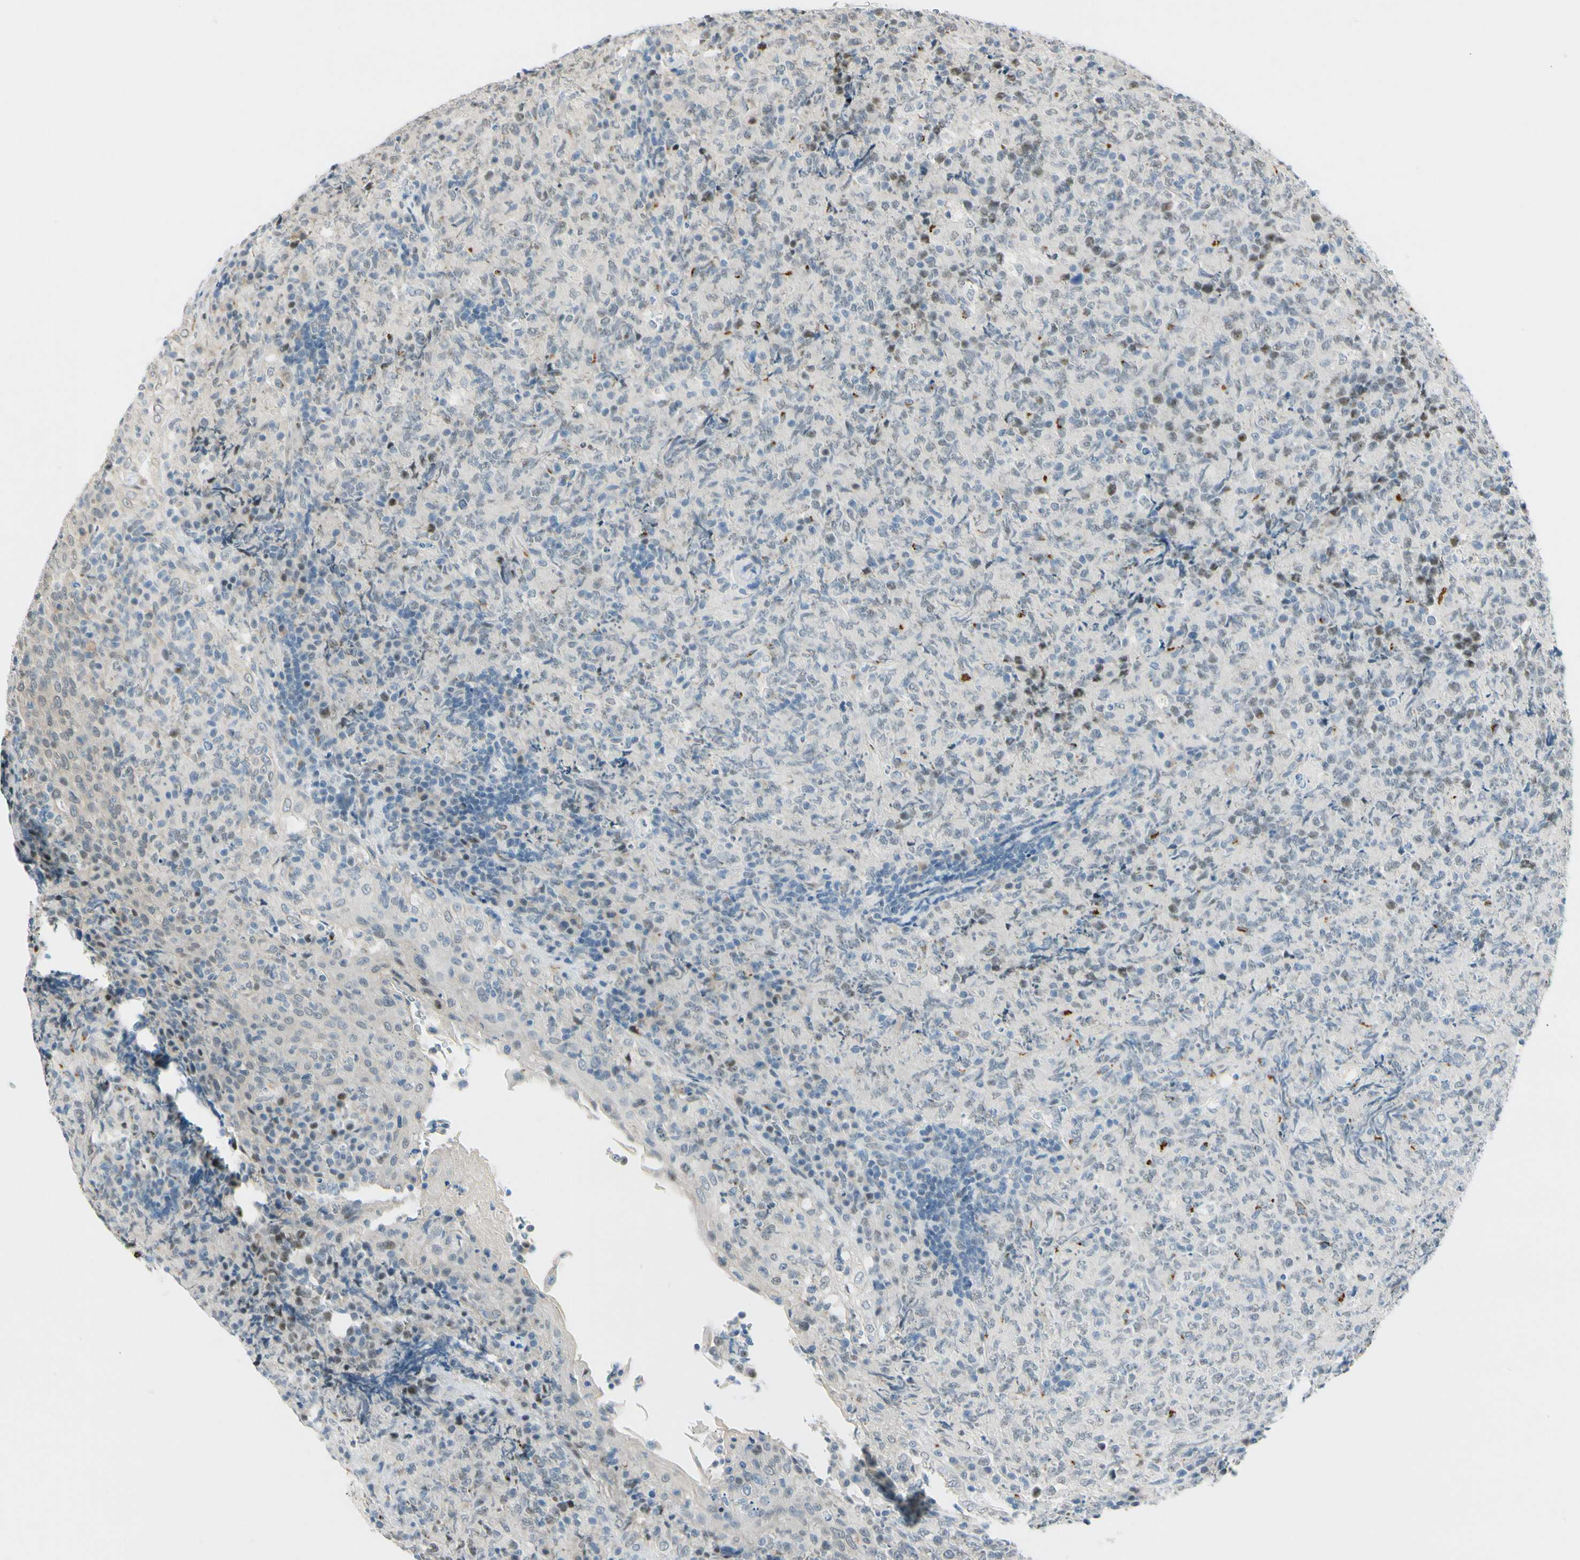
{"staining": {"intensity": "moderate", "quantity": "<25%", "location": "cytoplasmic/membranous,nuclear"}, "tissue": "lymphoma", "cell_type": "Tumor cells", "image_type": "cancer", "snomed": [{"axis": "morphology", "description": "Malignant lymphoma, non-Hodgkin's type, High grade"}, {"axis": "topography", "description": "Tonsil"}], "caption": "Tumor cells show low levels of moderate cytoplasmic/membranous and nuclear expression in about <25% of cells in malignant lymphoma, non-Hodgkin's type (high-grade). (Brightfield microscopy of DAB IHC at high magnification).", "gene": "B4GALNT1", "patient": {"sex": "female", "age": 36}}